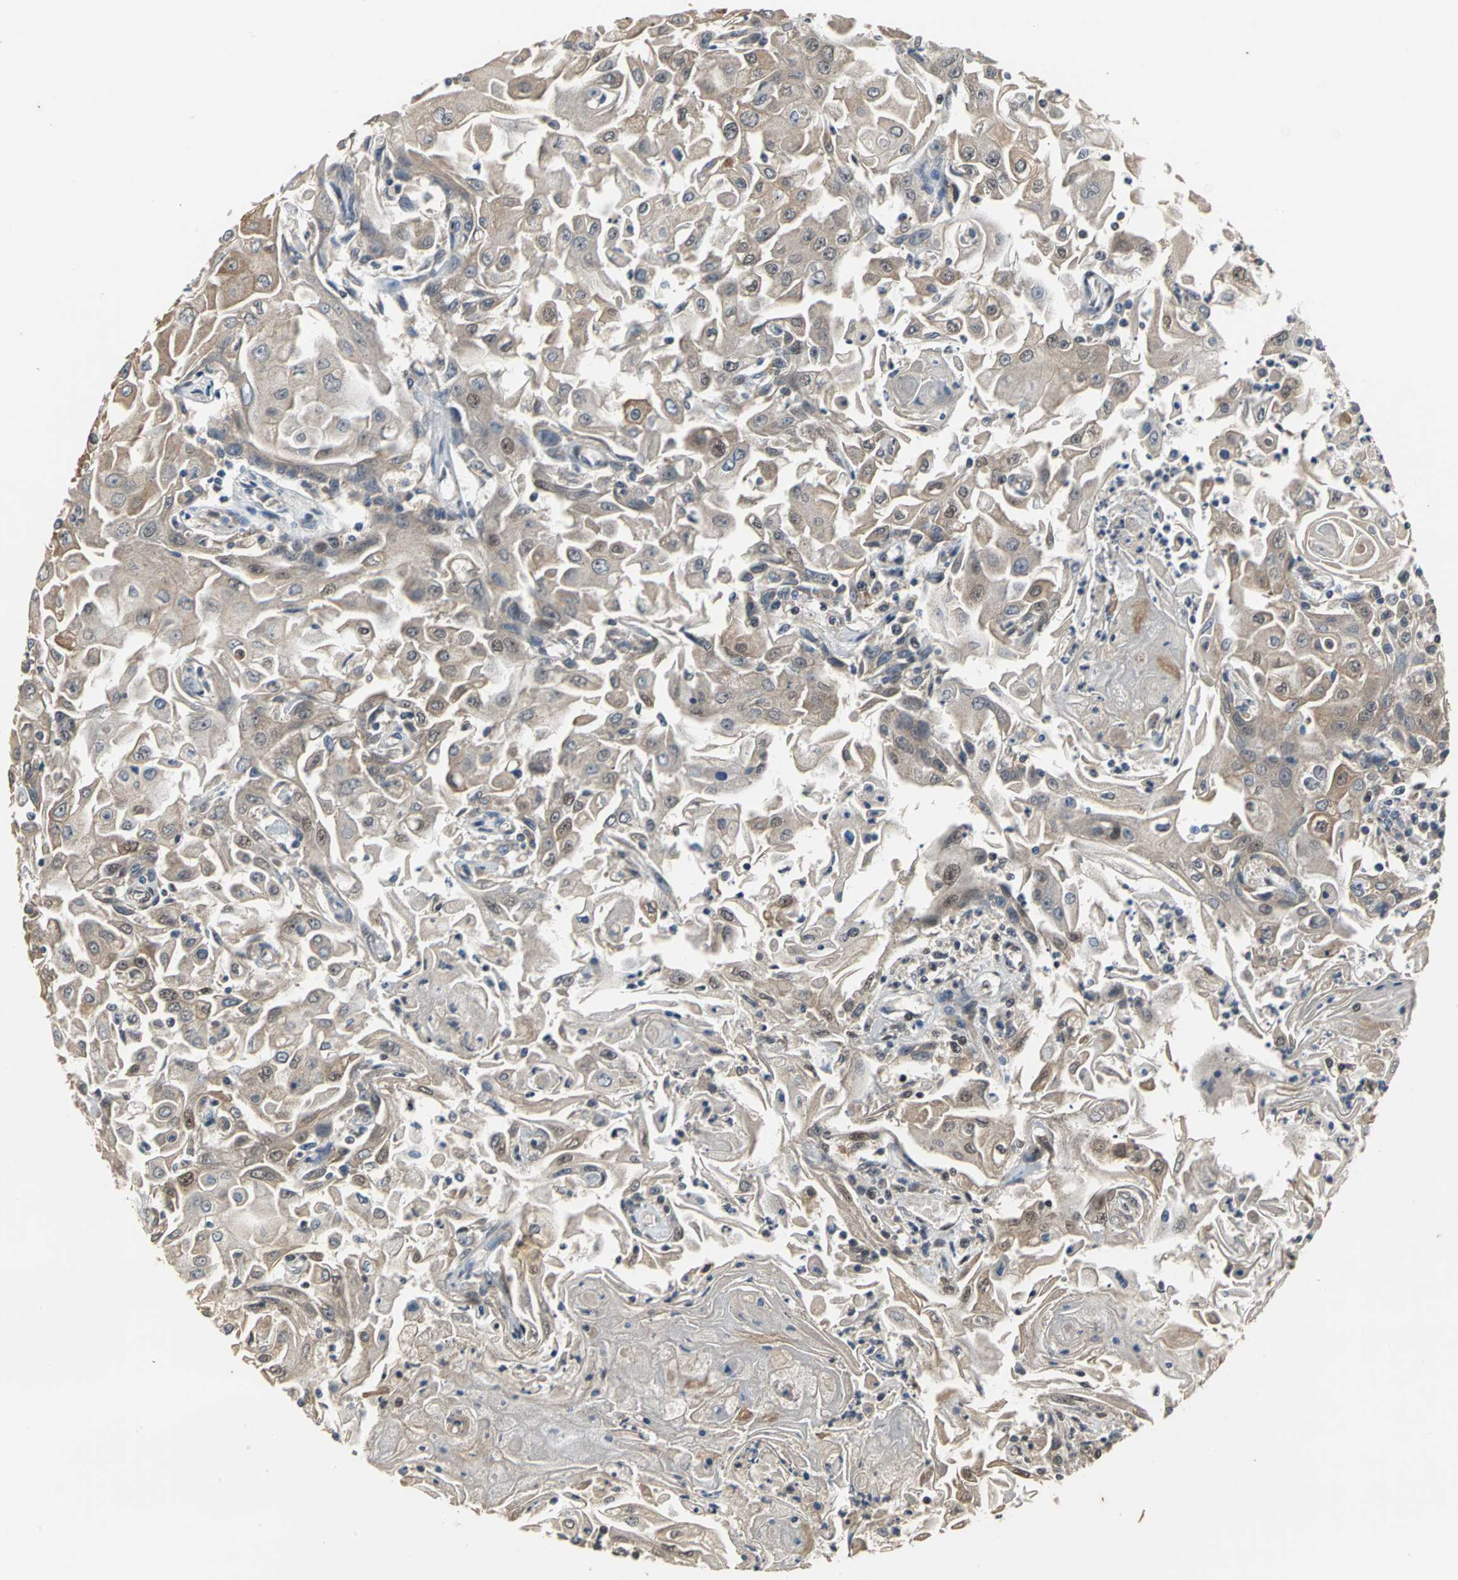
{"staining": {"intensity": "weak", "quantity": "25%-75%", "location": "cytoplasmic/membranous"}, "tissue": "head and neck cancer", "cell_type": "Tumor cells", "image_type": "cancer", "snomed": [{"axis": "morphology", "description": "Squamous cell carcinoma, NOS"}, {"axis": "topography", "description": "Oral tissue"}, {"axis": "topography", "description": "Head-Neck"}], "caption": "Protein expression analysis of human head and neck cancer reveals weak cytoplasmic/membranous staining in about 25%-75% of tumor cells.", "gene": "NOTCH3", "patient": {"sex": "female", "age": 76}}